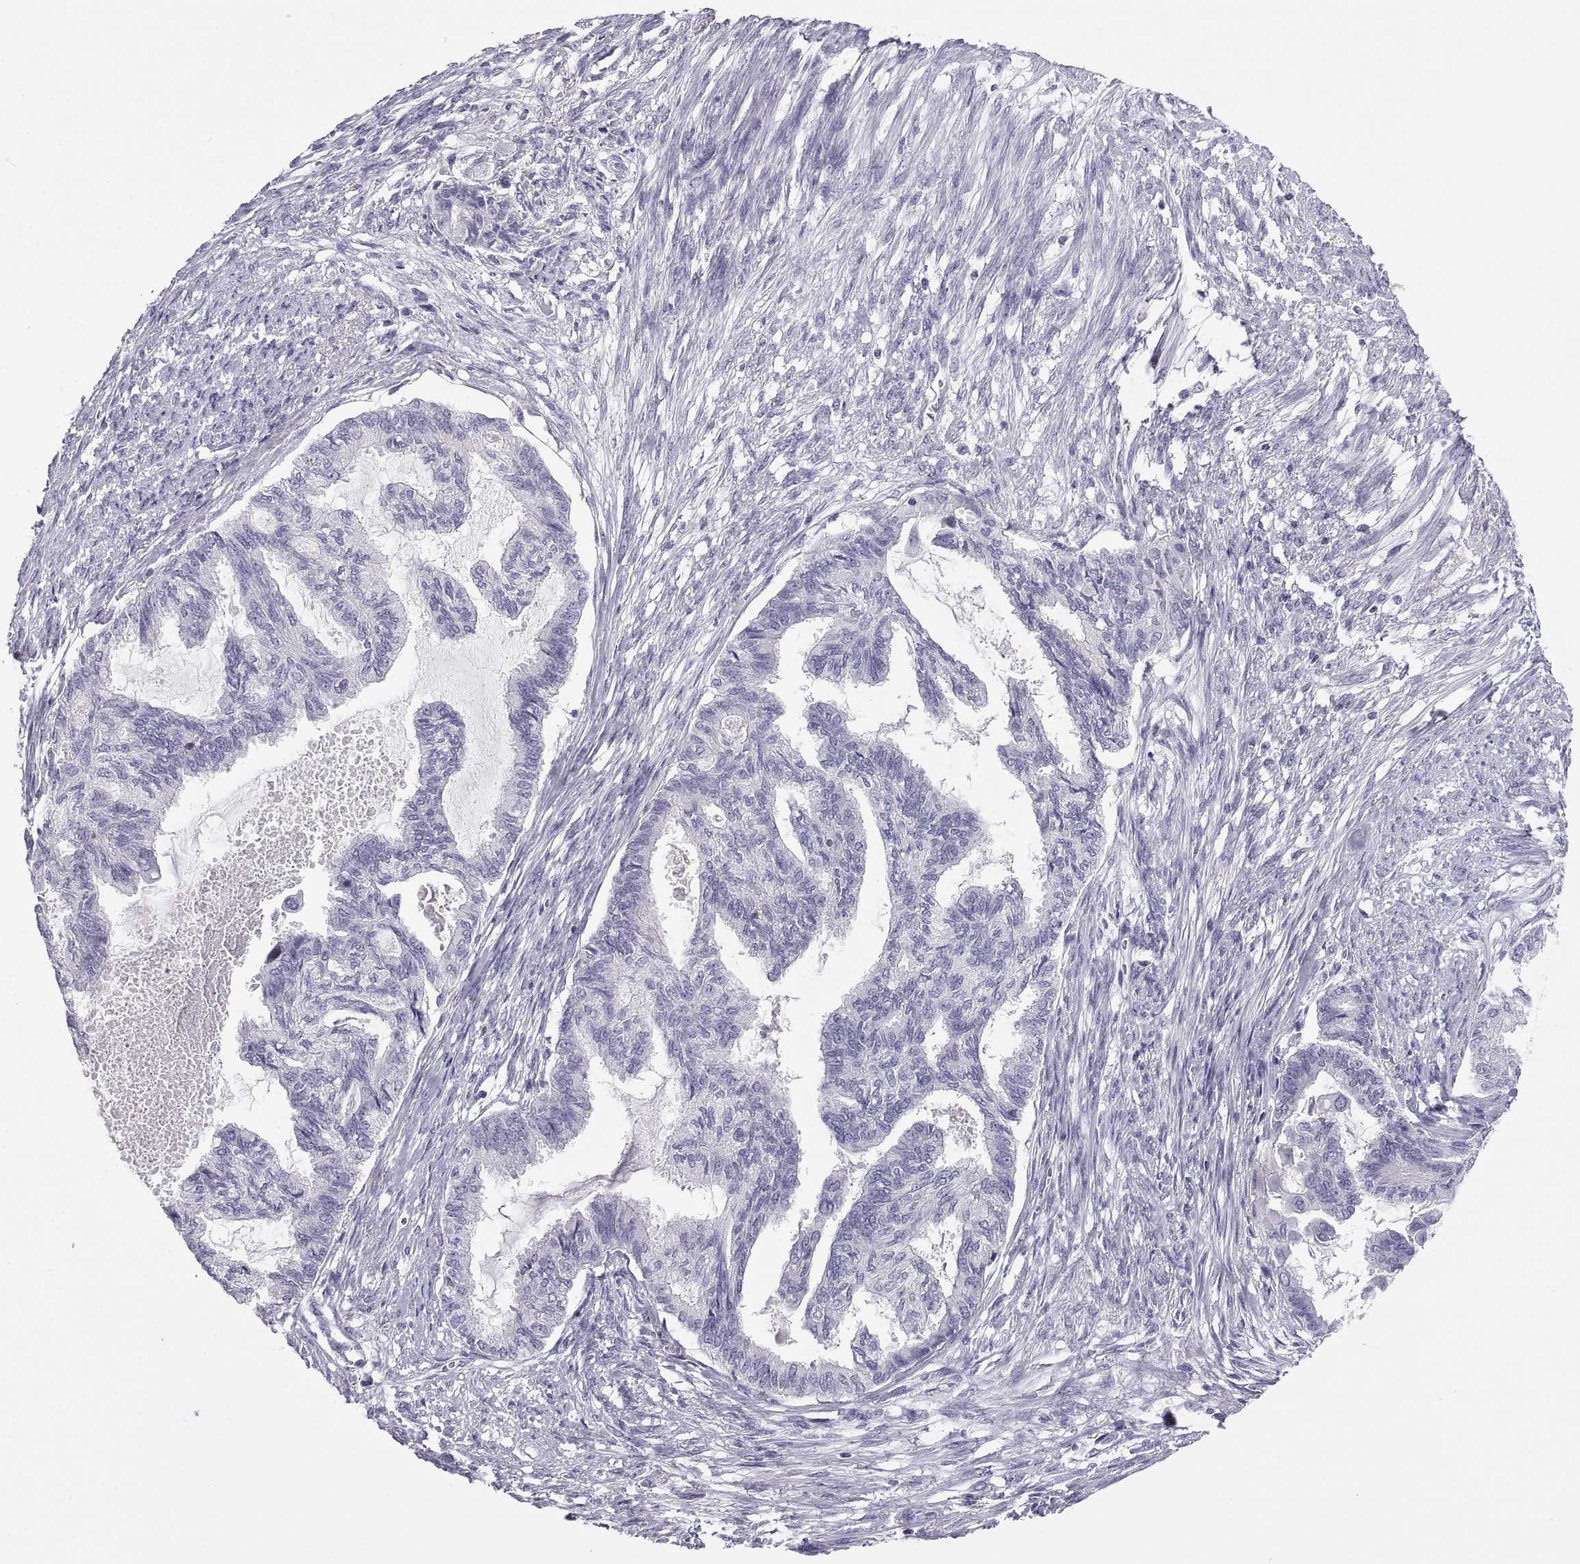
{"staining": {"intensity": "negative", "quantity": "none", "location": "none"}, "tissue": "endometrial cancer", "cell_type": "Tumor cells", "image_type": "cancer", "snomed": [{"axis": "morphology", "description": "Adenocarcinoma, NOS"}, {"axis": "topography", "description": "Endometrium"}], "caption": "Immunohistochemistry histopathology image of endometrial adenocarcinoma stained for a protein (brown), which exhibits no positivity in tumor cells. Brightfield microscopy of IHC stained with DAB (3,3'-diaminobenzidine) (brown) and hematoxylin (blue), captured at high magnification.", "gene": "RGS19", "patient": {"sex": "female", "age": 86}}